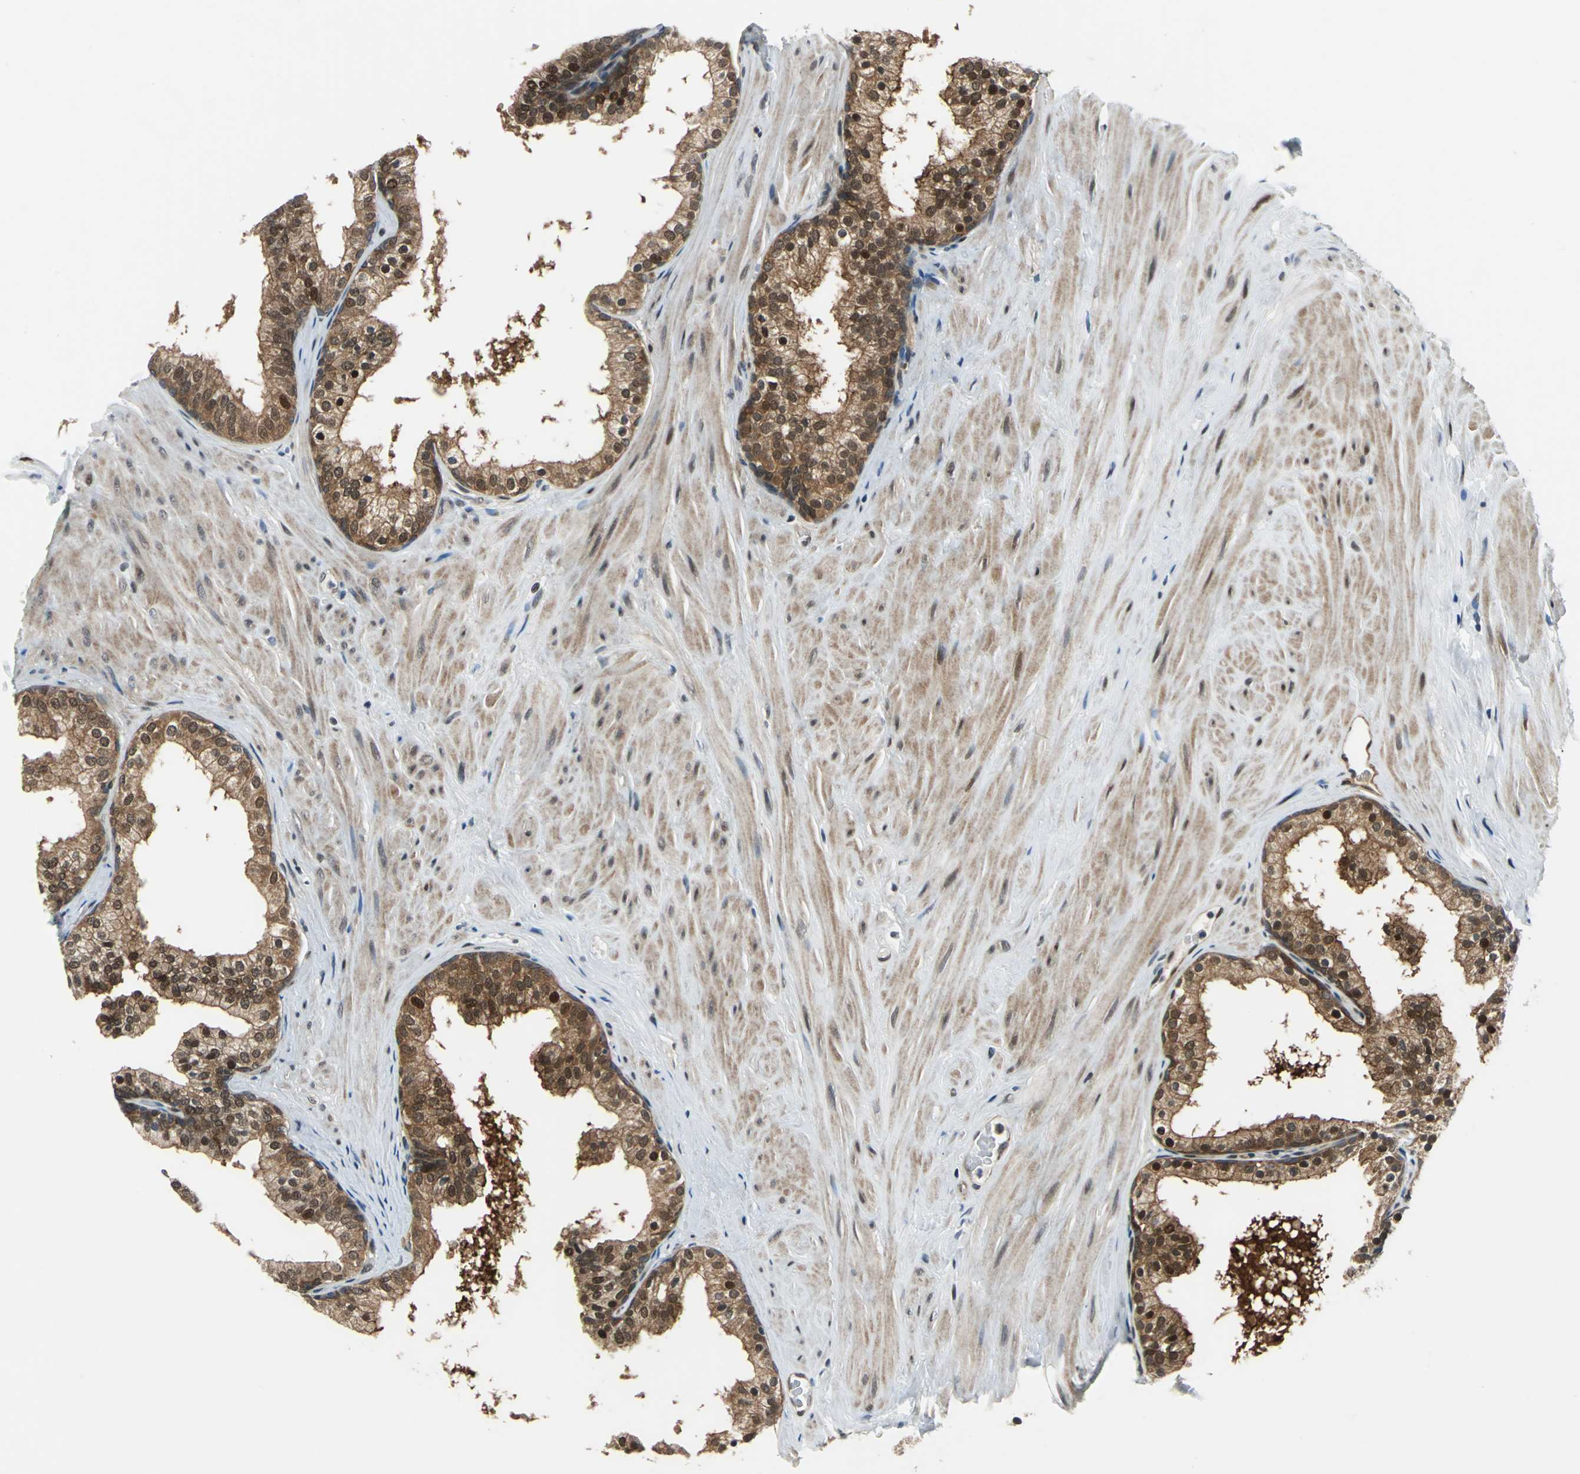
{"staining": {"intensity": "moderate", "quantity": ">75%", "location": "cytoplasmic/membranous,nuclear"}, "tissue": "prostate", "cell_type": "Glandular cells", "image_type": "normal", "snomed": [{"axis": "morphology", "description": "Normal tissue, NOS"}, {"axis": "topography", "description": "Prostate"}], "caption": "A medium amount of moderate cytoplasmic/membranous,nuclear staining is identified in about >75% of glandular cells in normal prostate.", "gene": "POLR3K", "patient": {"sex": "male", "age": 60}}